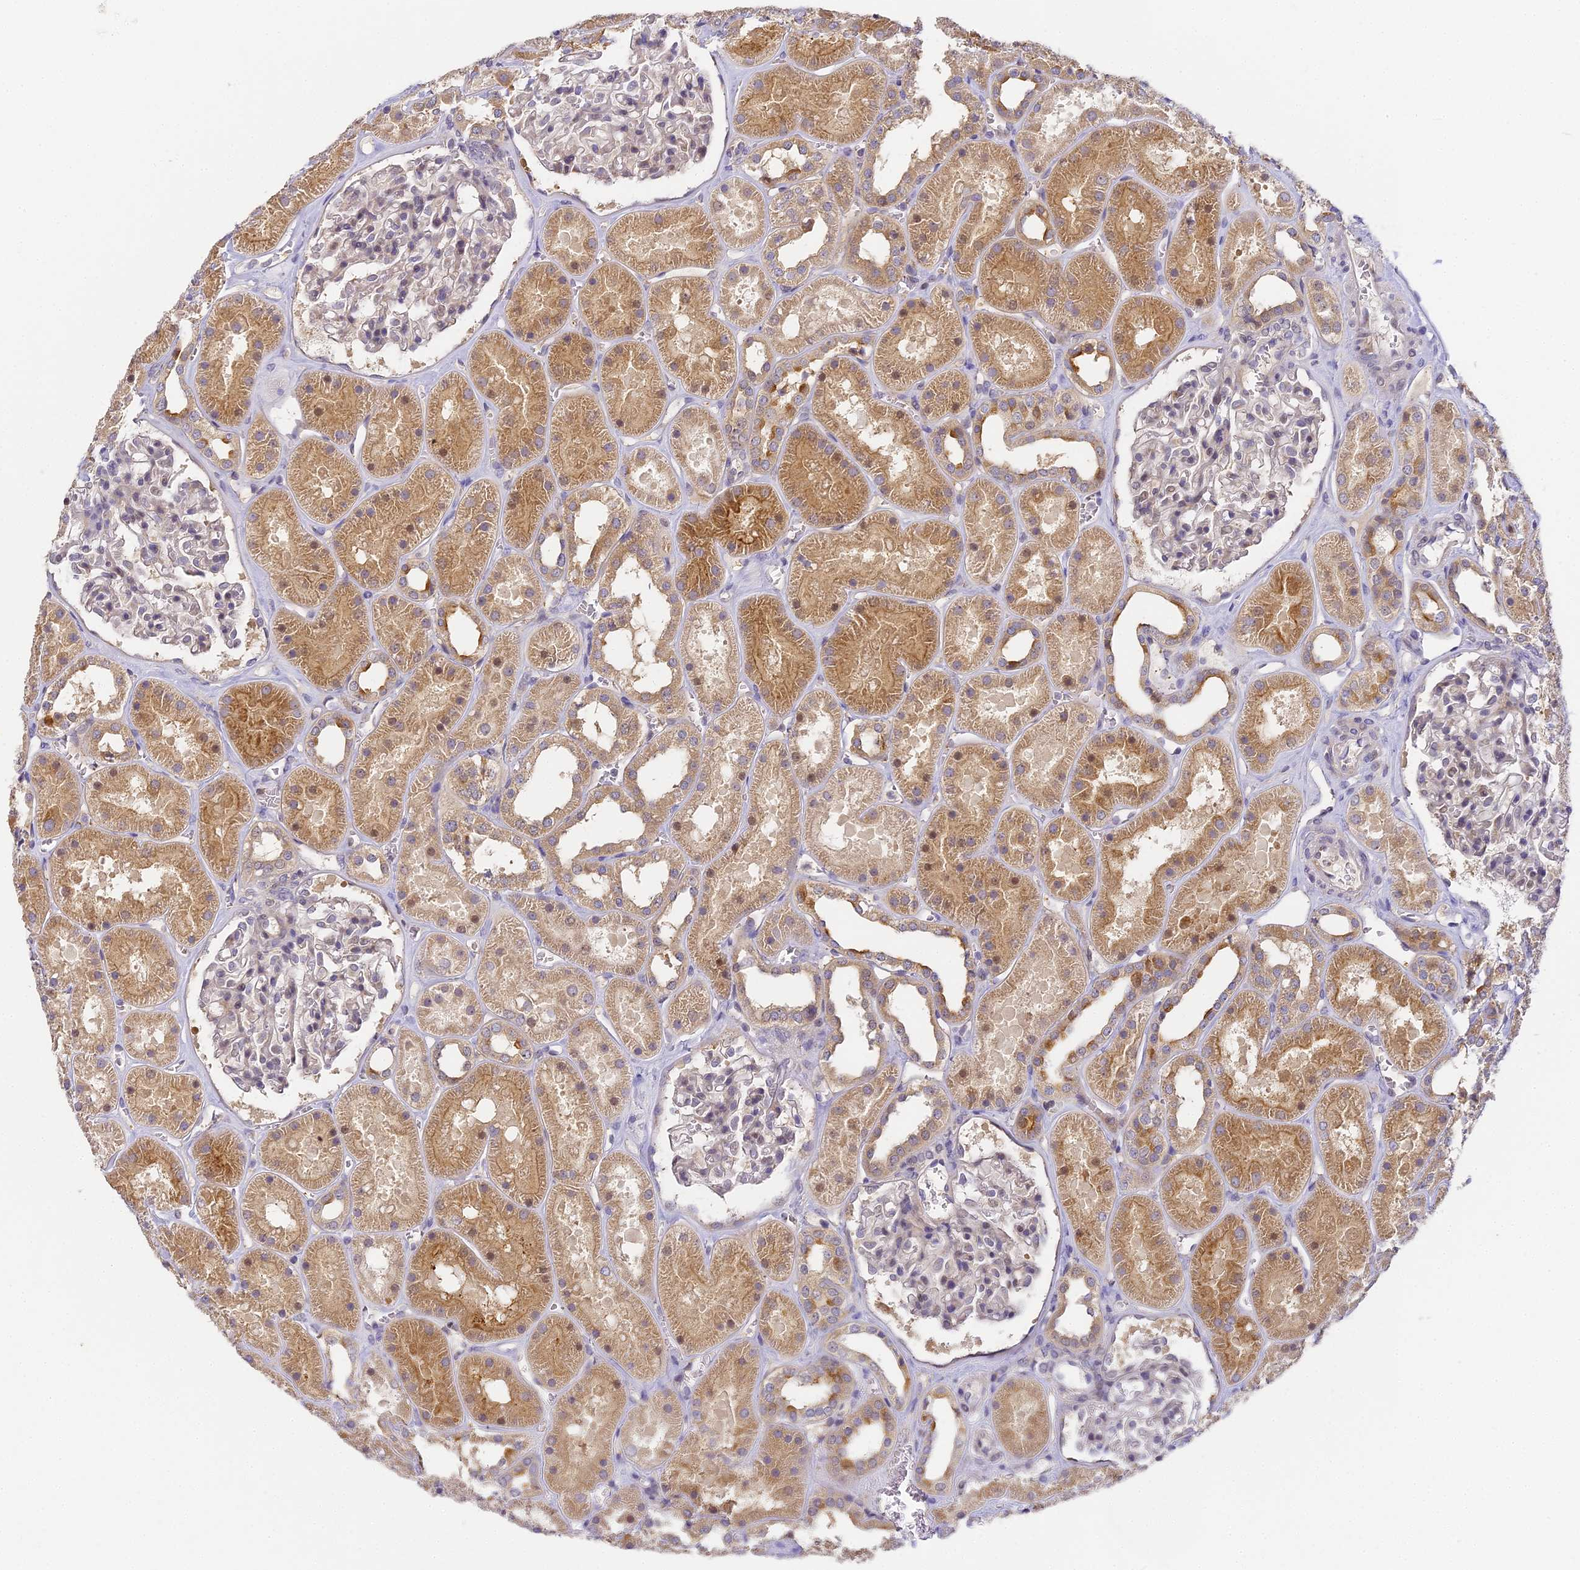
{"staining": {"intensity": "weak", "quantity": "25%-75%", "location": "nuclear"}, "tissue": "kidney", "cell_type": "Cells in glomeruli", "image_type": "normal", "snomed": [{"axis": "morphology", "description": "Normal tissue, NOS"}, {"axis": "topography", "description": "Kidney"}], "caption": "This is a photomicrograph of immunohistochemistry staining of benign kidney, which shows weak positivity in the nuclear of cells in glomeruli.", "gene": "DNAAF10", "patient": {"sex": "female", "age": 41}}